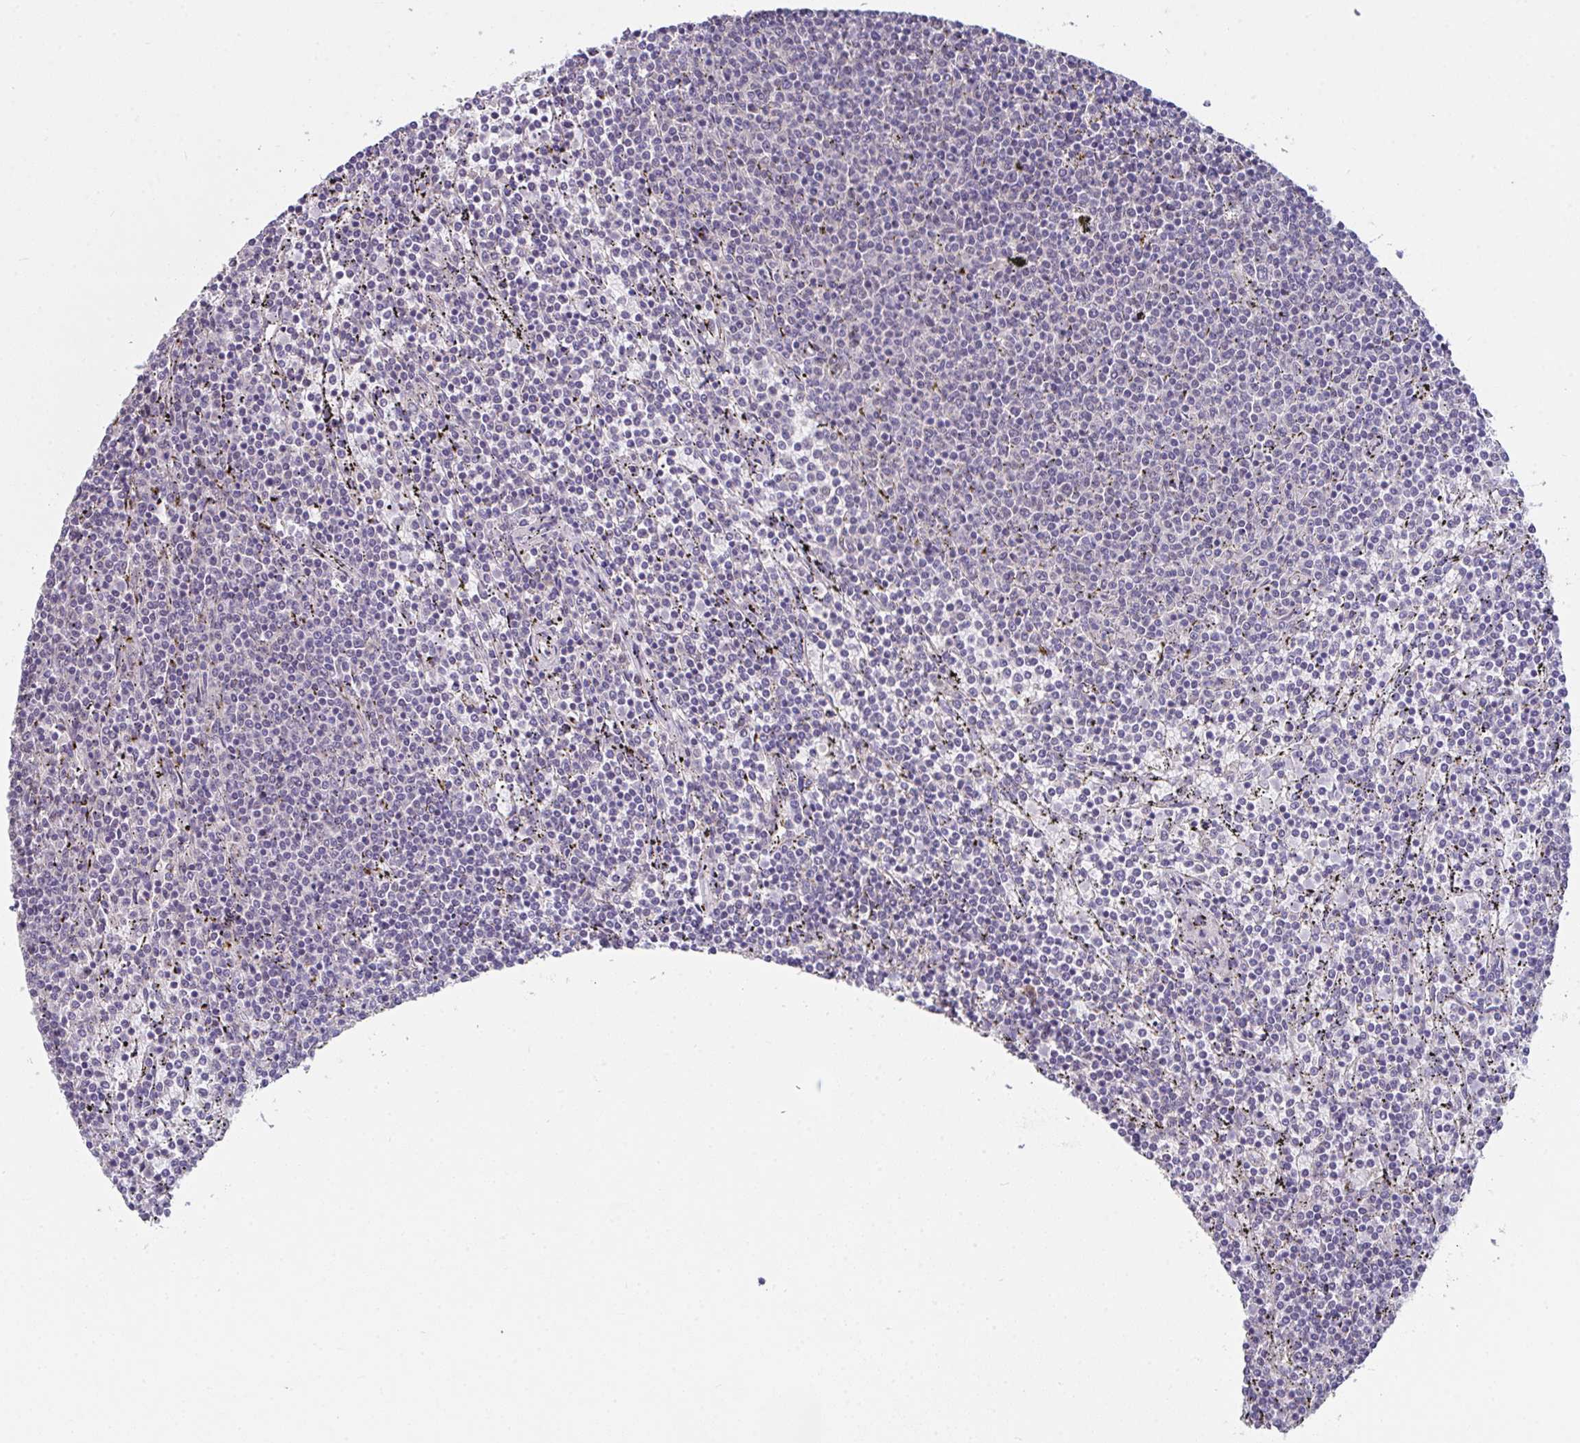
{"staining": {"intensity": "negative", "quantity": "none", "location": "none"}, "tissue": "lymphoma", "cell_type": "Tumor cells", "image_type": "cancer", "snomed": [{"axis": "morphology", "description": "Malignant lymphoma, non-Hodgkin's type, Low grade"}, {"axis": "topography", "description": "Spleen"}], "caption": "Human lymphoma stained for a protein using immunohistochemistry (IHC) shows no staining in tumor cells.", "gene": "RBBP6", "patient": {"sex": "female", "age": 50}}